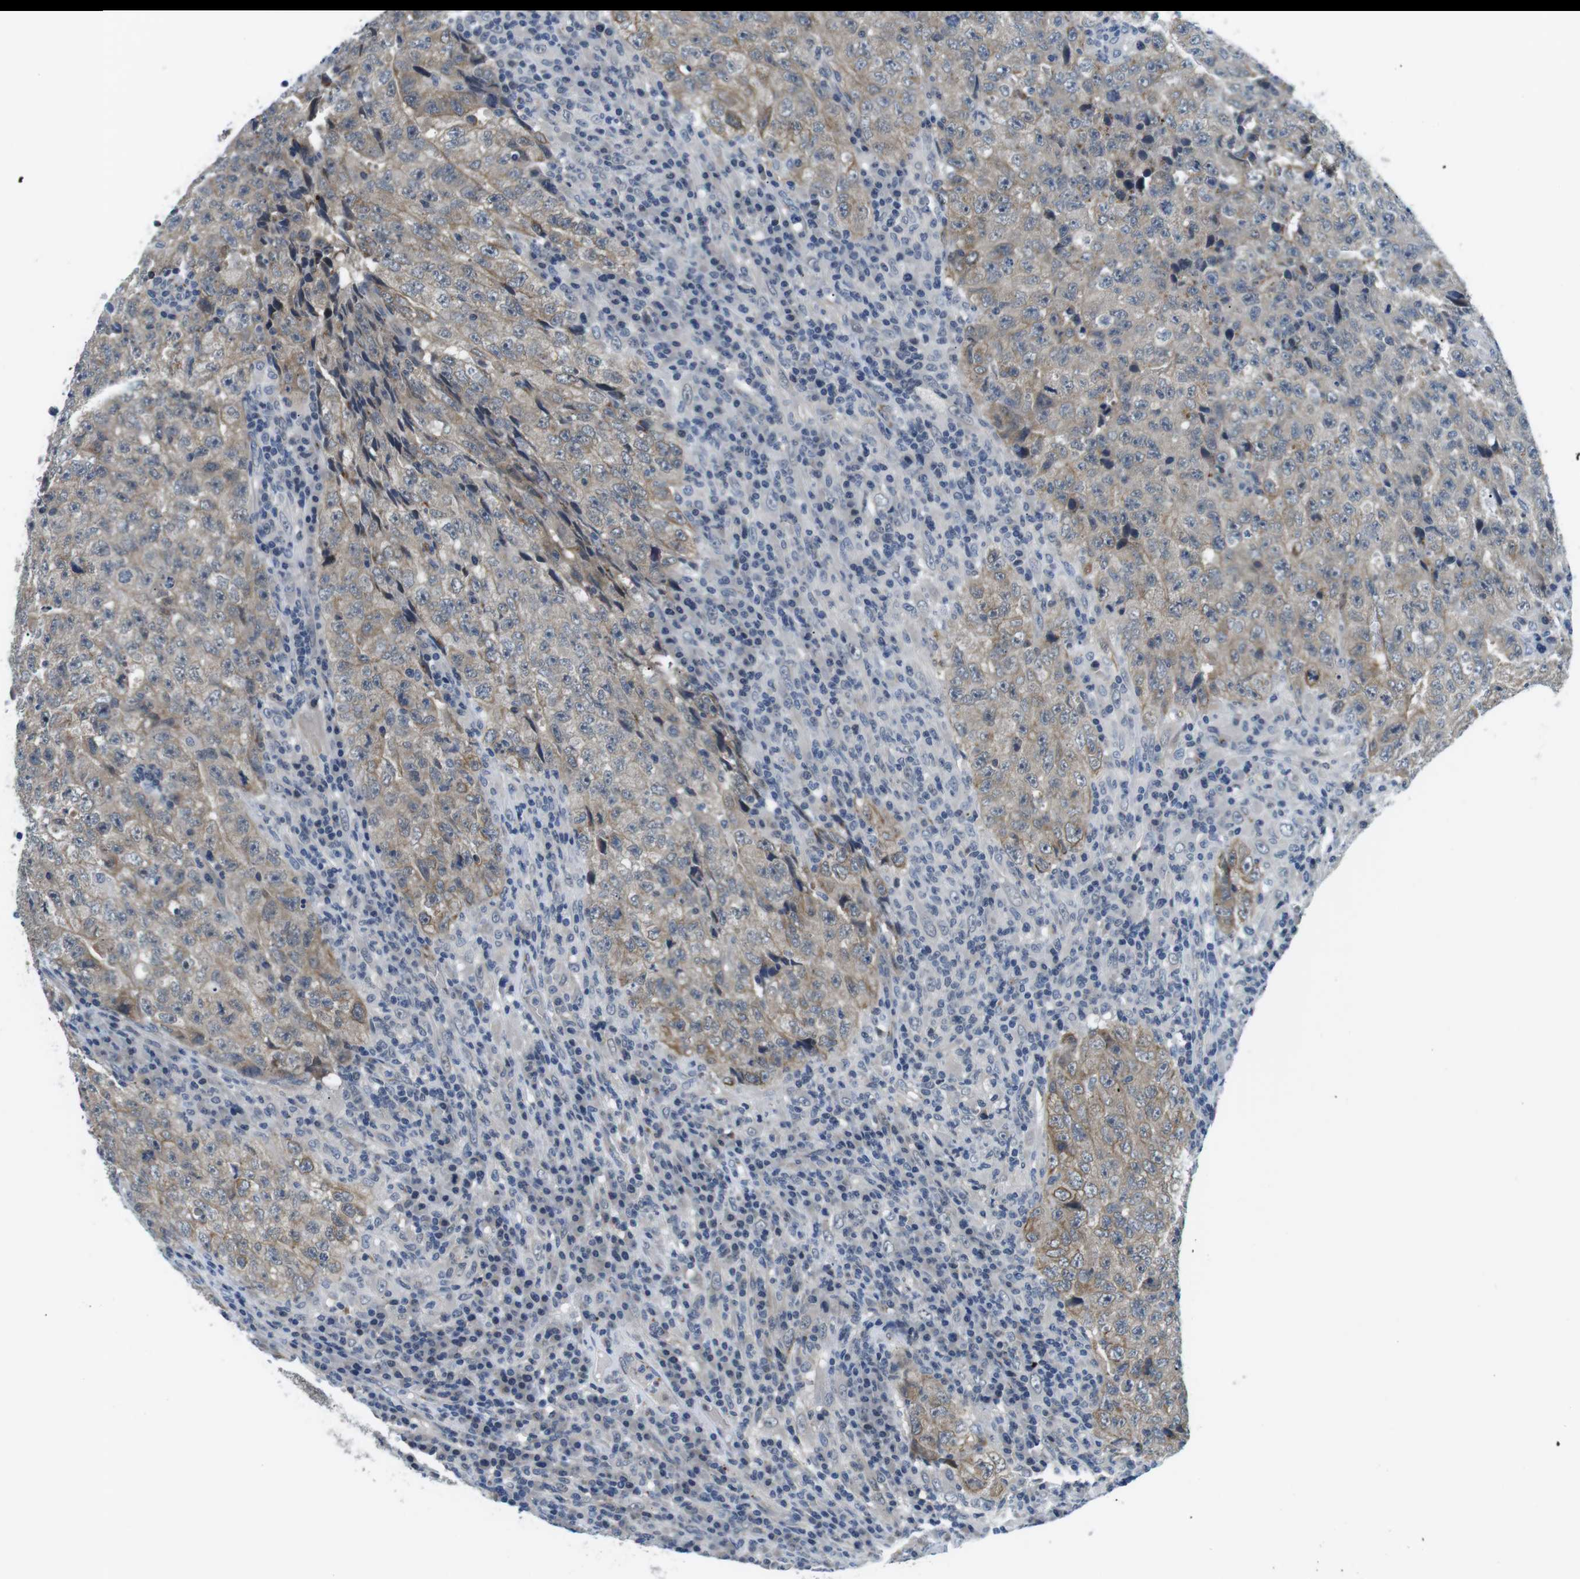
{"staining": {"intensity": "weak", "quantity": ">75%", "location": "cytoplasmic/membranous"}, "tissue": "testis cancer", "cell_type": "Tumor cells", "image_type": "cancer", "snomed": [{"axis": "morphology", "description": "Necrosis, NOS"}, {"axis": "morphology", "description": "Carcinoma, Embryonal, NOS"}, {"axis": "topography", "description": "Testis"}], "caption": "Immunohistochemistry (IHC) staining of testis cancer, which reveals low levels of weak cytoplasmic/membranous expression in approximately >75% of tumor cells indicating weak cytoplasmic/membranous protein positivity. The staining was performed using DAB (brown) for protein detection and nuclei were counterstained in hematoxylin (blue).", "gene": "WSCD1", "patient": {"sex": "male", "age": 19}}